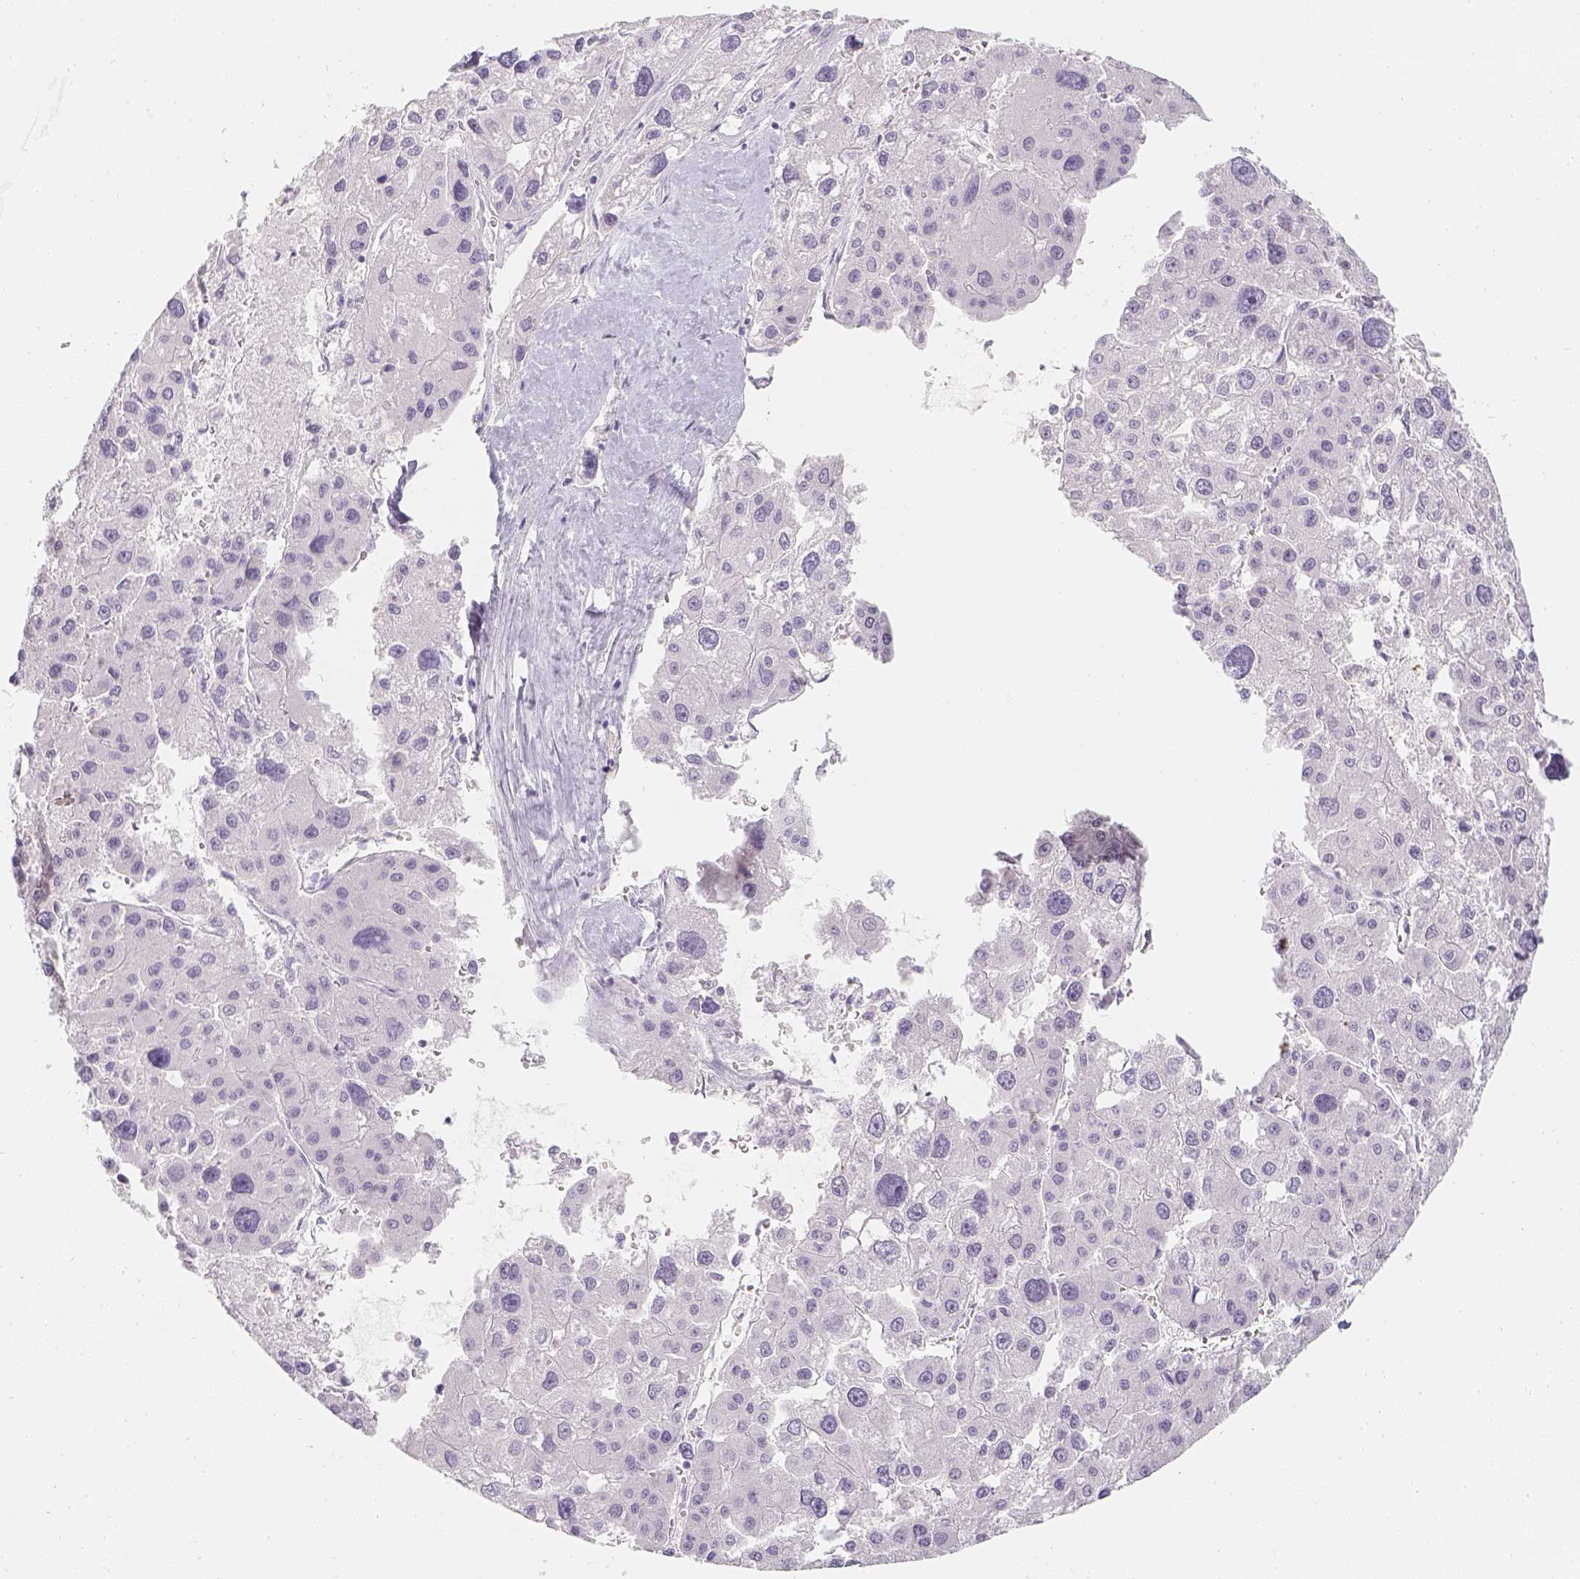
{"staining": {"intensity": "negative", "quantity": "none", "location": "none"}, "tissue": "liver cancer", "cell_type": "Tumor cells", "image_type": "cancer", "snomed": [{"axis": "morphology", "description": "Carcinoma, Hepatocellular, NOS"}, {"axis": "topography", "description": "Liver"}], "caption": "Immunohistochemical staining of liver hepatocellular carcinoma exhibits no significant positivity in tumor cells.", "gene": "SLC18A1", "patient": {"sex": "male", "age": 73}}